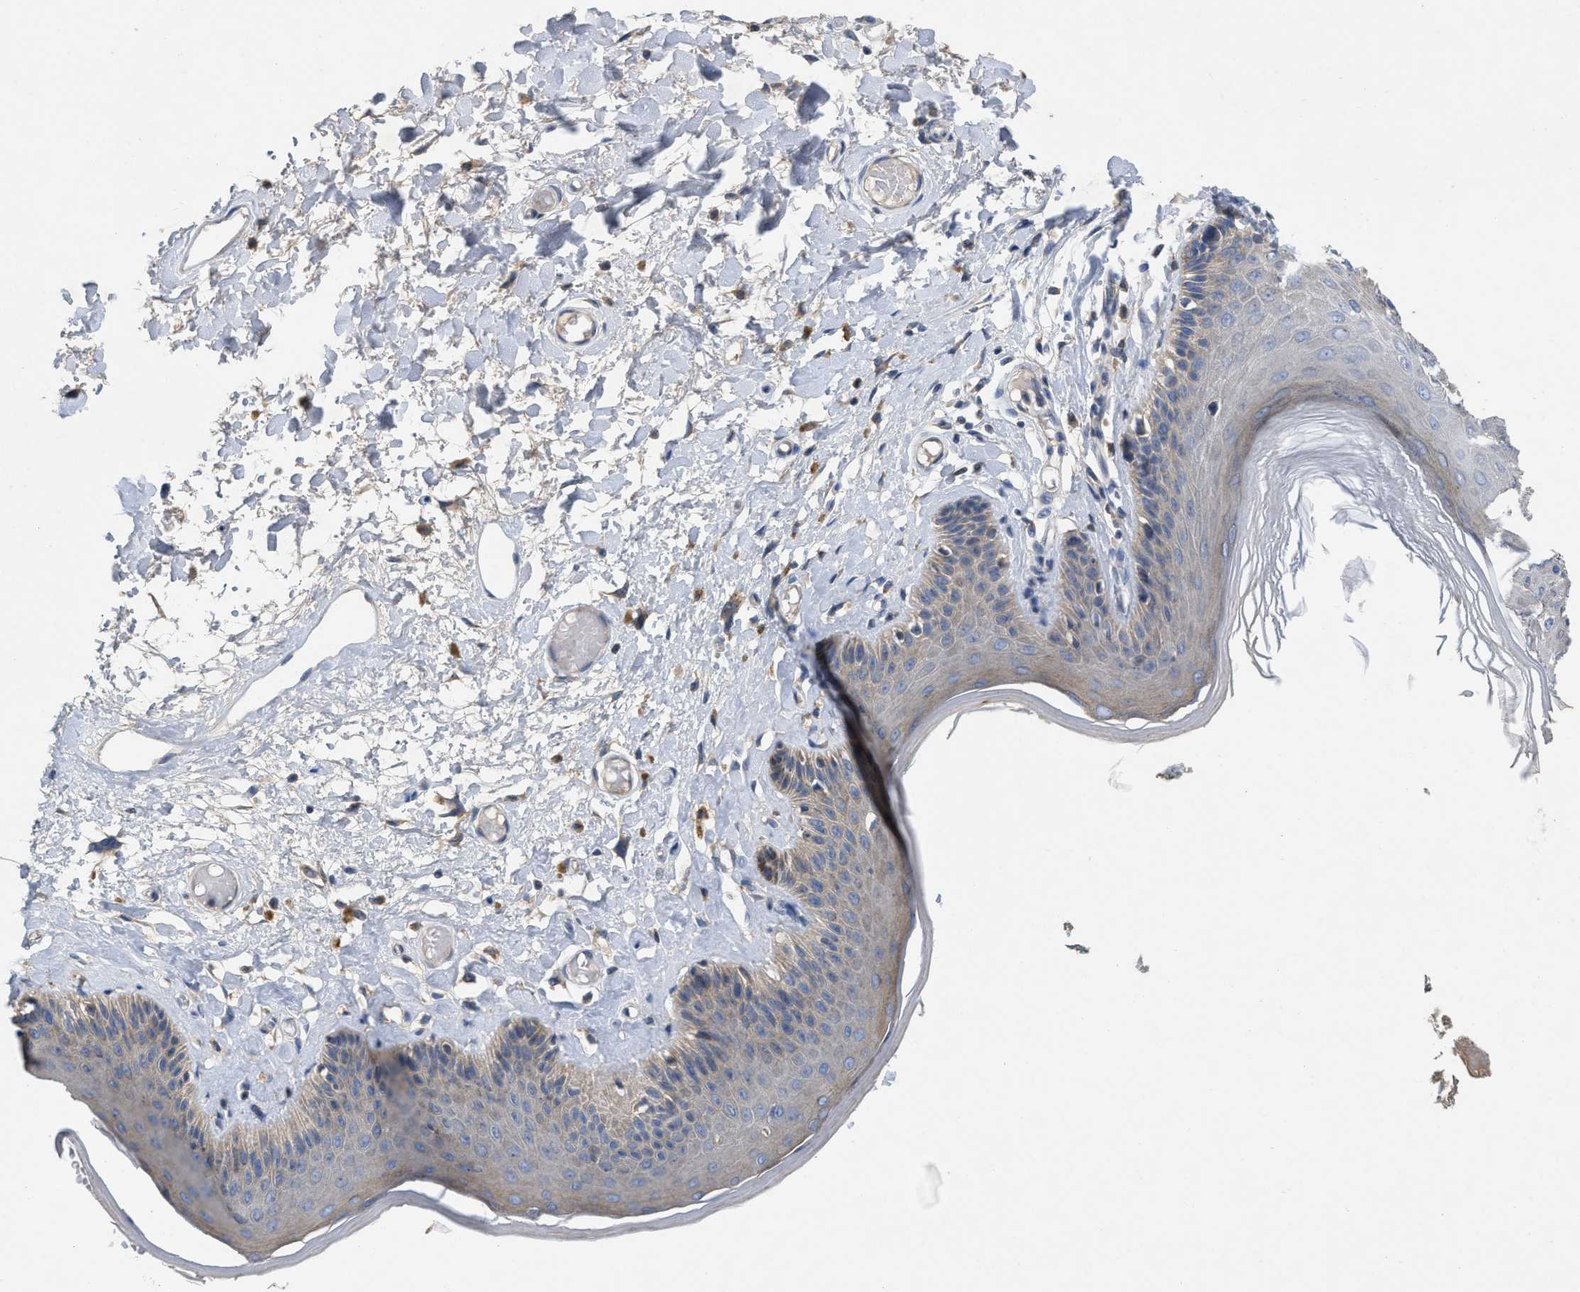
{"staining": {"intensity": "moderate", "quantity": "25%-75%", "location": "cytoplasmic/membranous"}, "tissue": "skin", "cell_type": "Epidermal cells", "image_type": "normal", "snomed": [{"axis": "morphology", "description": "Normal tissue, NOS"}, {"axis": "topography", "description": "Vulva"}], "caption": "Protein staining of normal skin exhibits moderate cytoplasmic/membranous positivity in approximately 25%-75% of epidermal cells. The staining is performed using DAB brown chromogen to label protein expression. The nuclei are counter-stained blue using hematoxylin.", "gene": "TMEM131", "patient": {"sex": "female", "age": 73}}